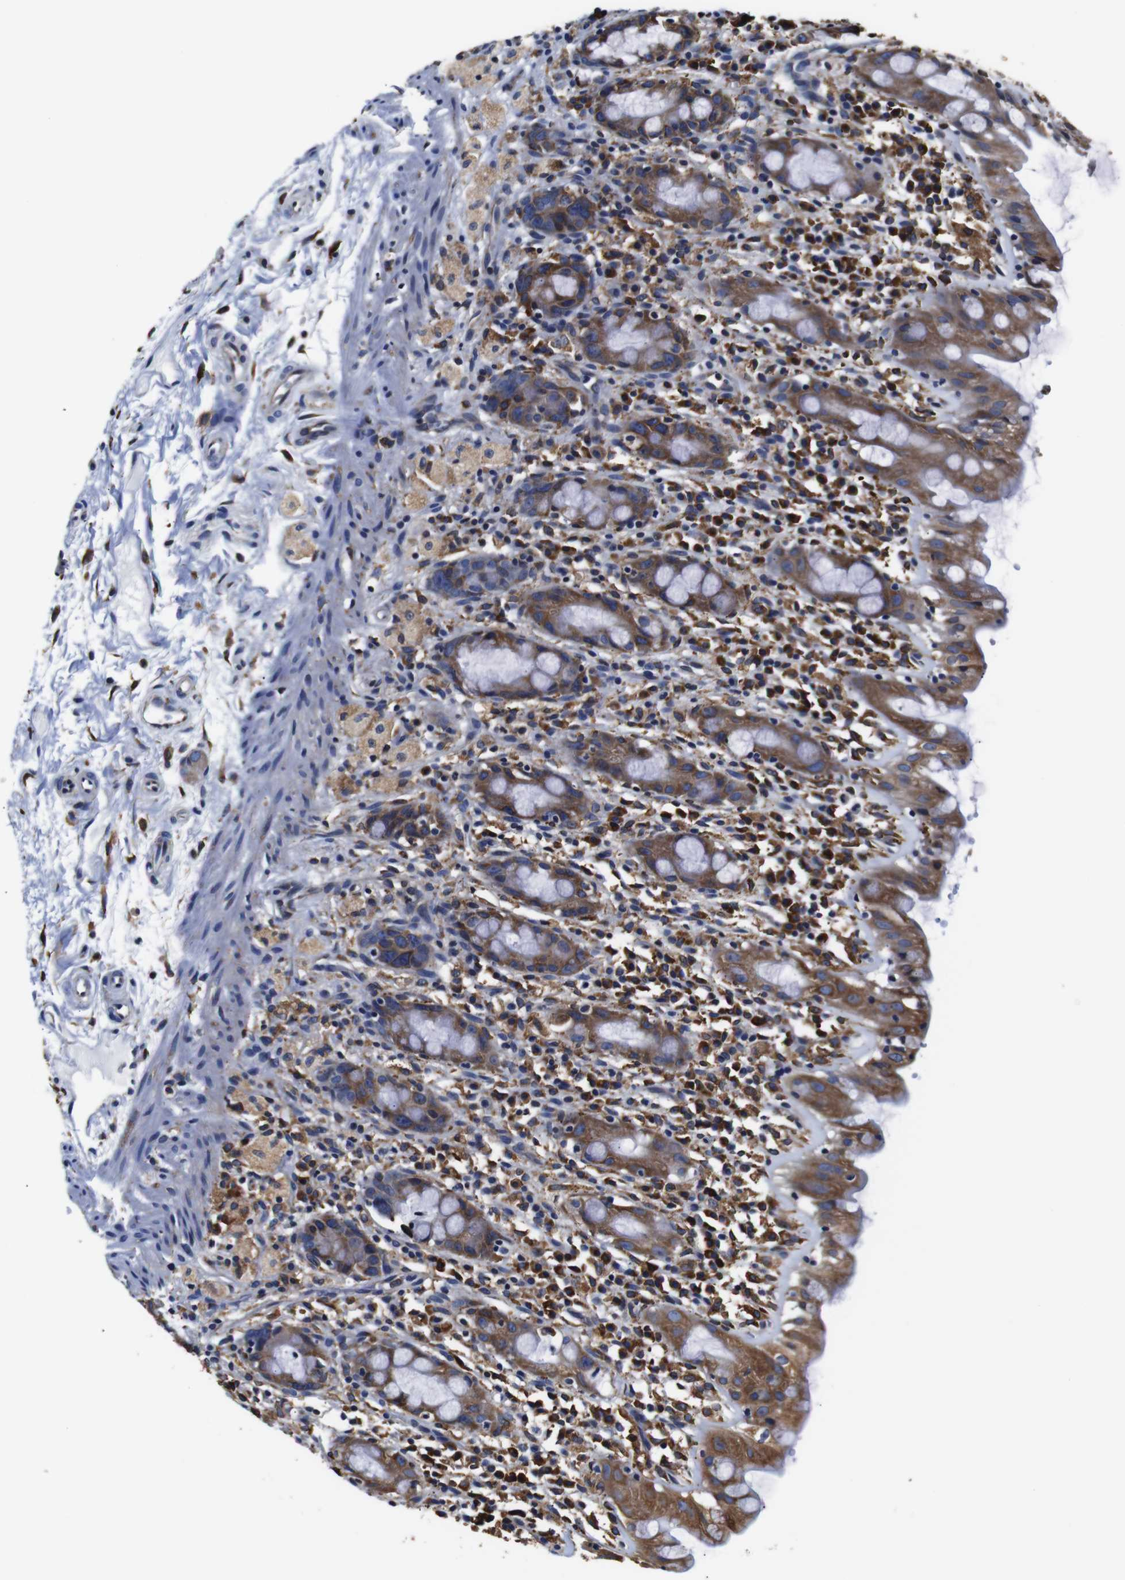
{"staining": {"intensity": "moderate", "quantity": ">75%", "location": "cytoplasmic/membranous"}, "tissue": "rectum", "cell_type": "Glandular cells", "image_type": "normal", "snomed": [{"axis": "morphology", "description": "Normal tissue, NOS"}, {"axis": "topography", "description": "Rectum"}], "caption": "Brown immunohistochemical staining in normal human rectum displays moderate cytoplasmic/membranous staining in approximately >75% of glandular cells. Immunohistochemistry stains the protein of interest in brown and the nuclei are stained blue.", "gene": "PPIB", "patient": {"sex": "male", "age": 44}}